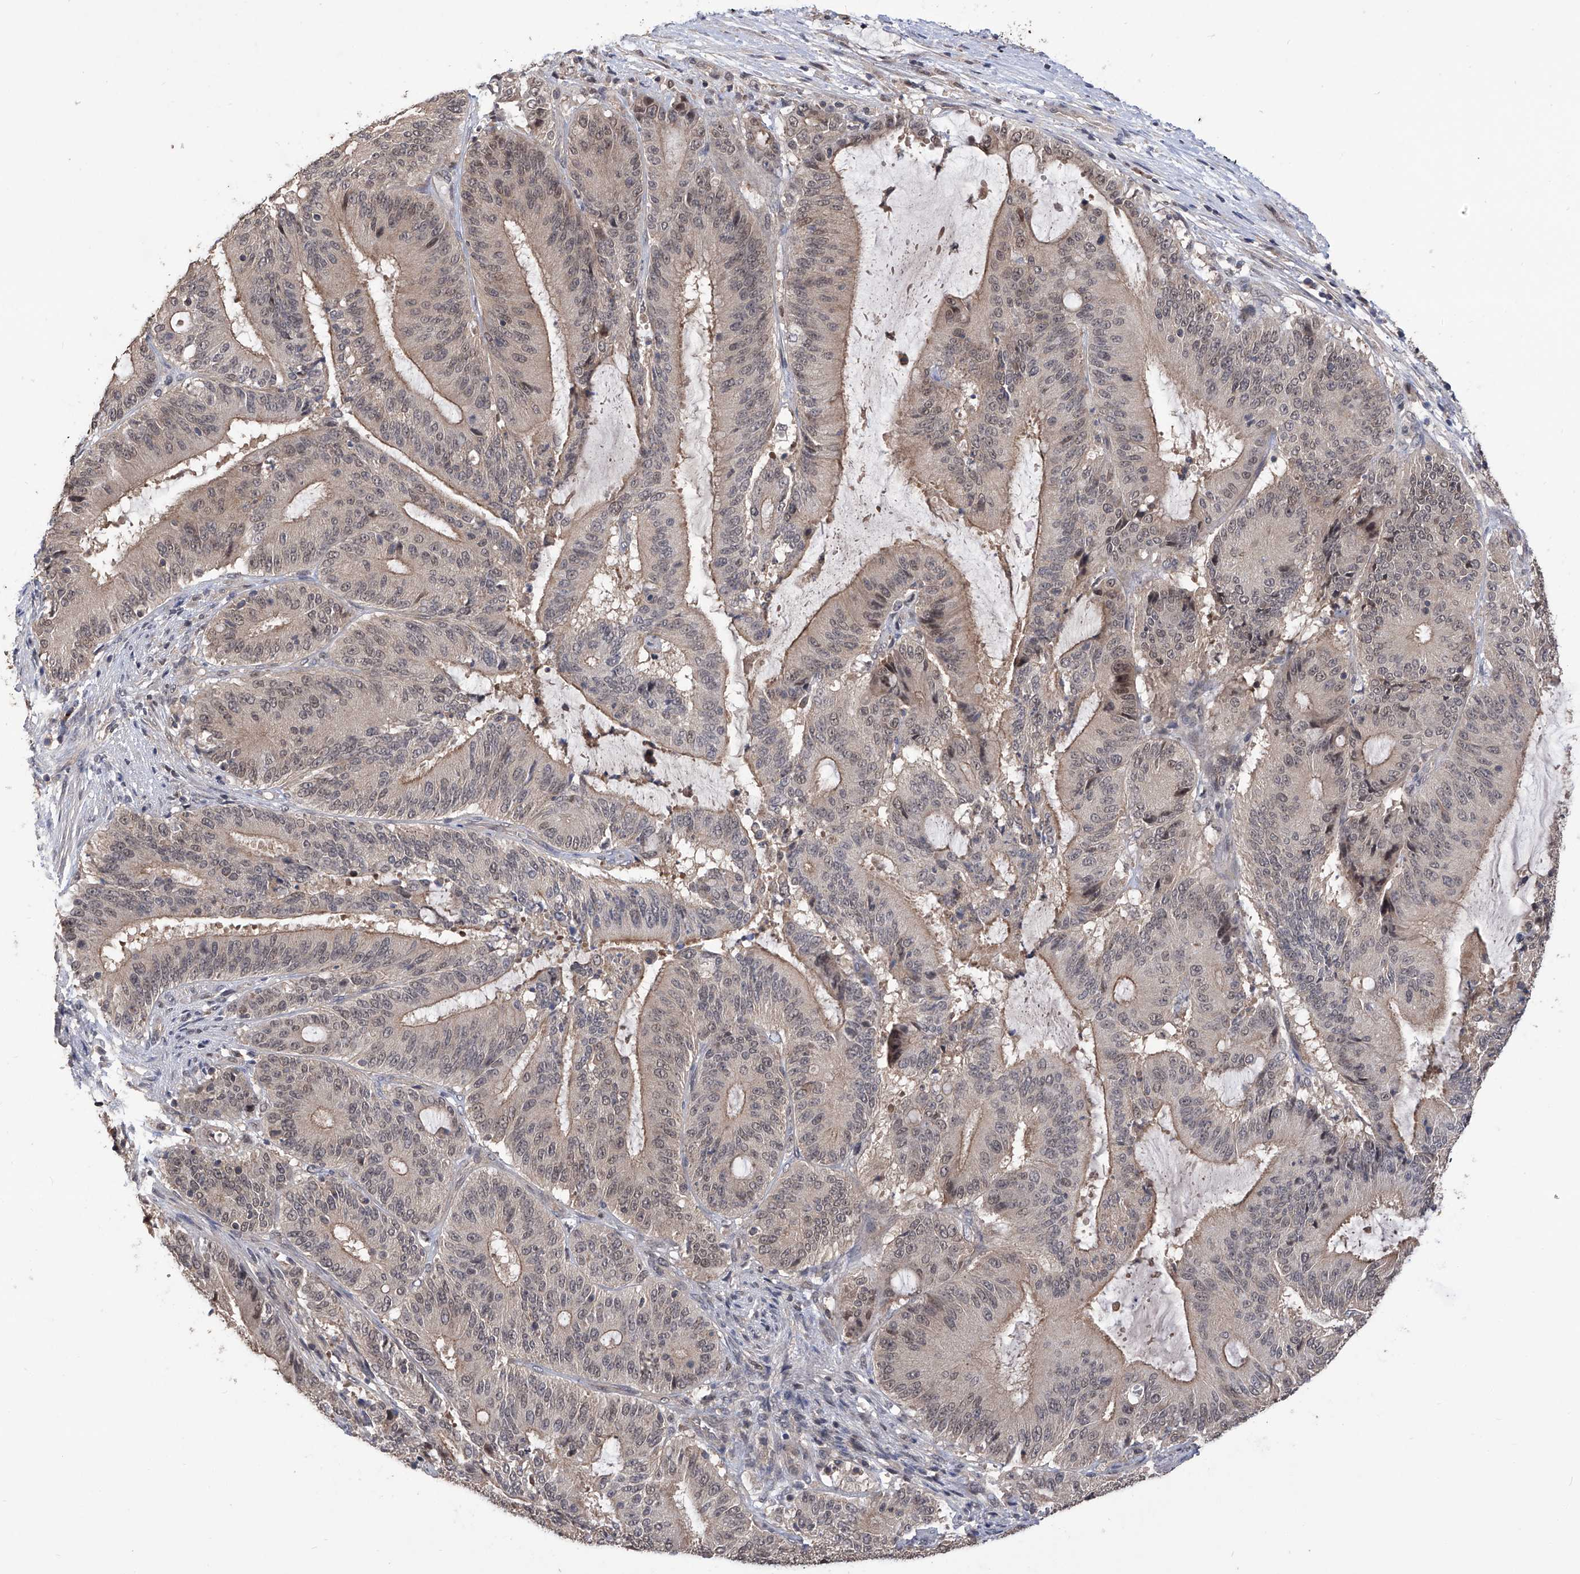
{"staining": {"intensity": "moderate", "quantity": "<25%", "location": "nuclear"}, "tissue": "liver cancer", "cell_type": "Tumor cells", "image_type": "cancer", "snomed": [{"axis": "morphology", "description": "Normal tissue, NOS"}, {"axis": "morphology", "description": "Cholangiocarcinoma"}, {"axis": "topography", "description": "Liver"}, {"axis": "topography", "description": "Peripheral nerve tissue"}], "caption": "Immunohistochemical staining of human liver cancer (cholangiocarcinoma) reveals moderate nuclear protein positivity in approximately <25% of tumor cells.", "gene": "LYSMD4", "patient": {"sex": "female", "age": 73}}